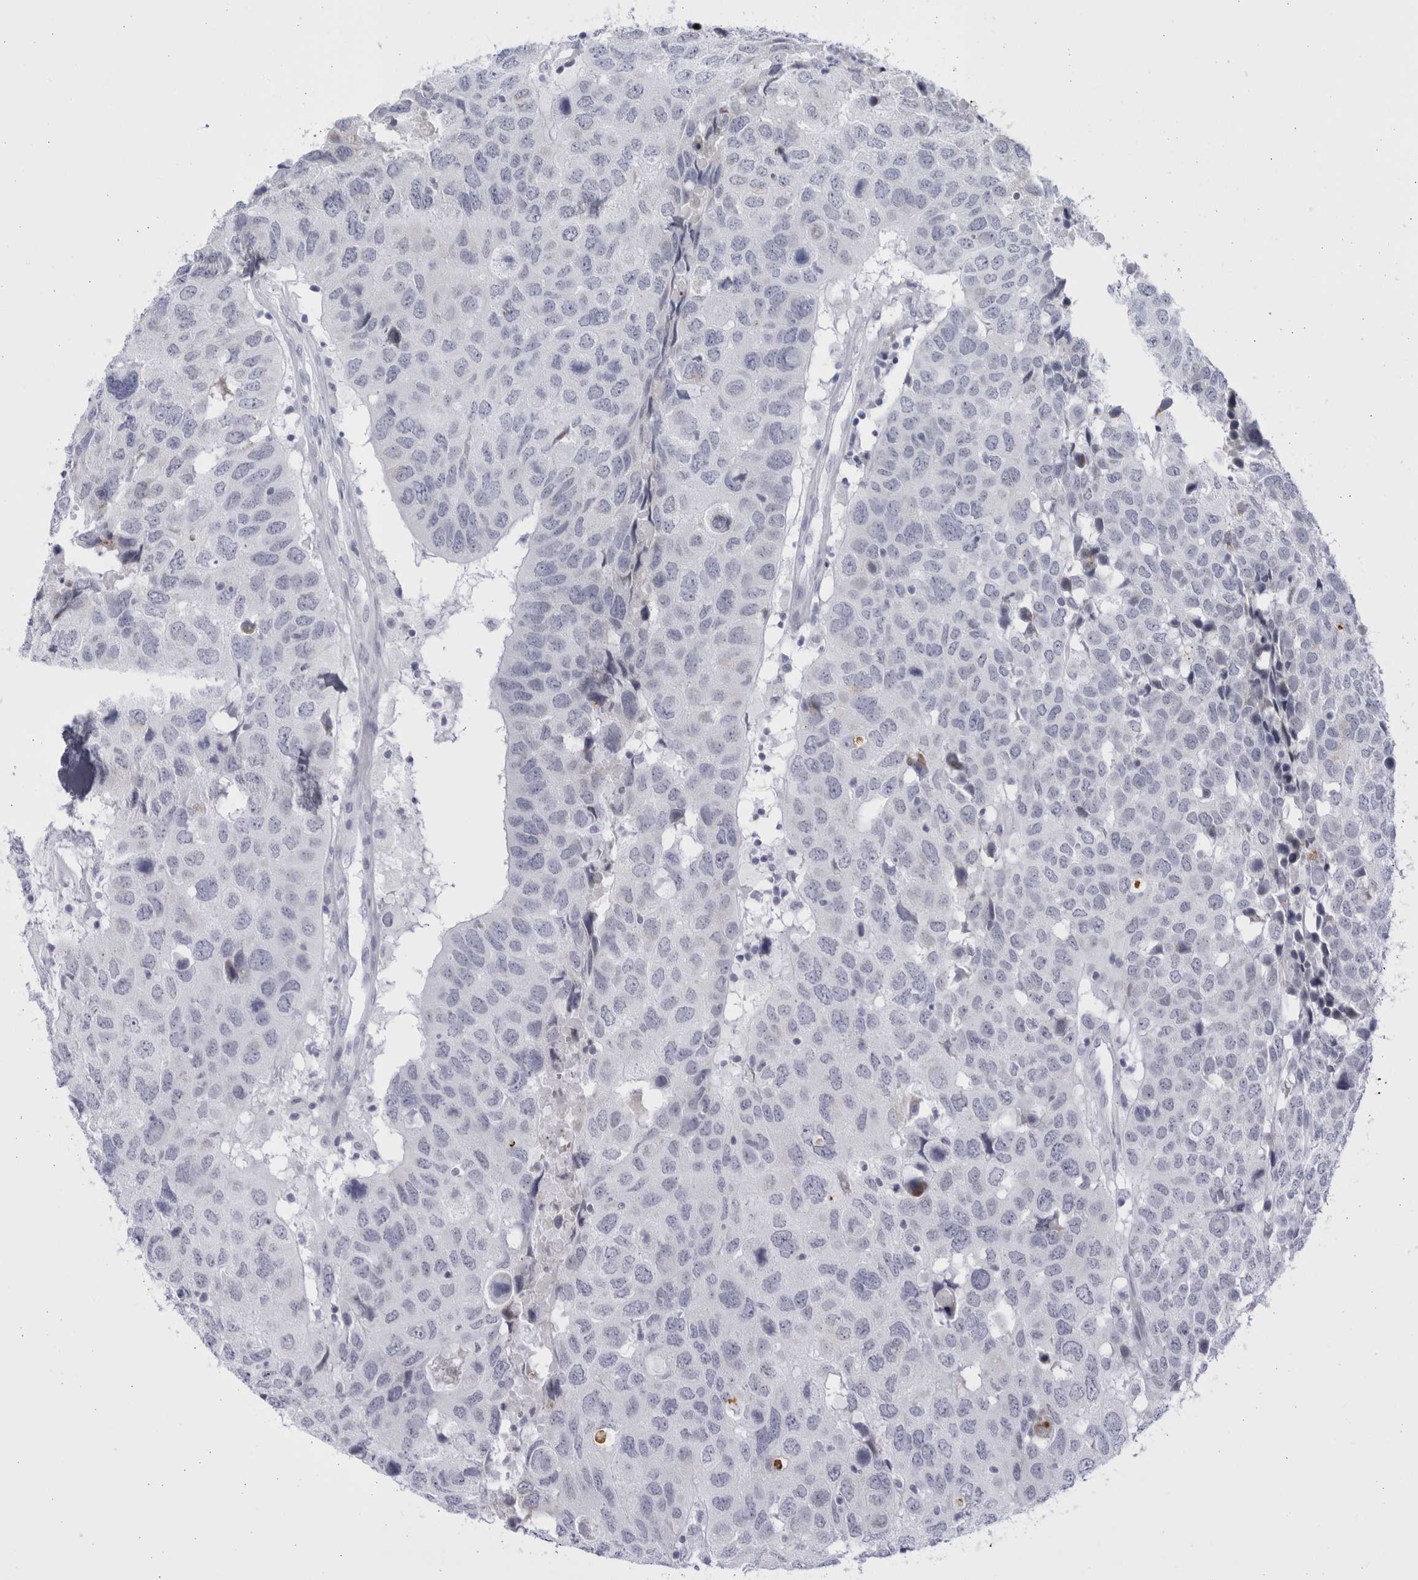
{"staining": {"intensity": "negative", "quantity": "none", "location": "none"}, "tissue": "head and neck cancer", "cell_type": "Tumor cells", "image_type": "cancer", "snomed": [{"axis": "morphology", "description": "Squamous cell carcinoma, NOS"}, {"axis": "topography", "description": "Head-Neck"}], "caption": "High power microscopy histopathology image of an immunohistochemistry (IHC) image of head and neck squamous cell carcinoma, revealing no significant staining in tumor cells.", "gene": "CCDC181", "patient": {"sex": "male", "age": 66}}